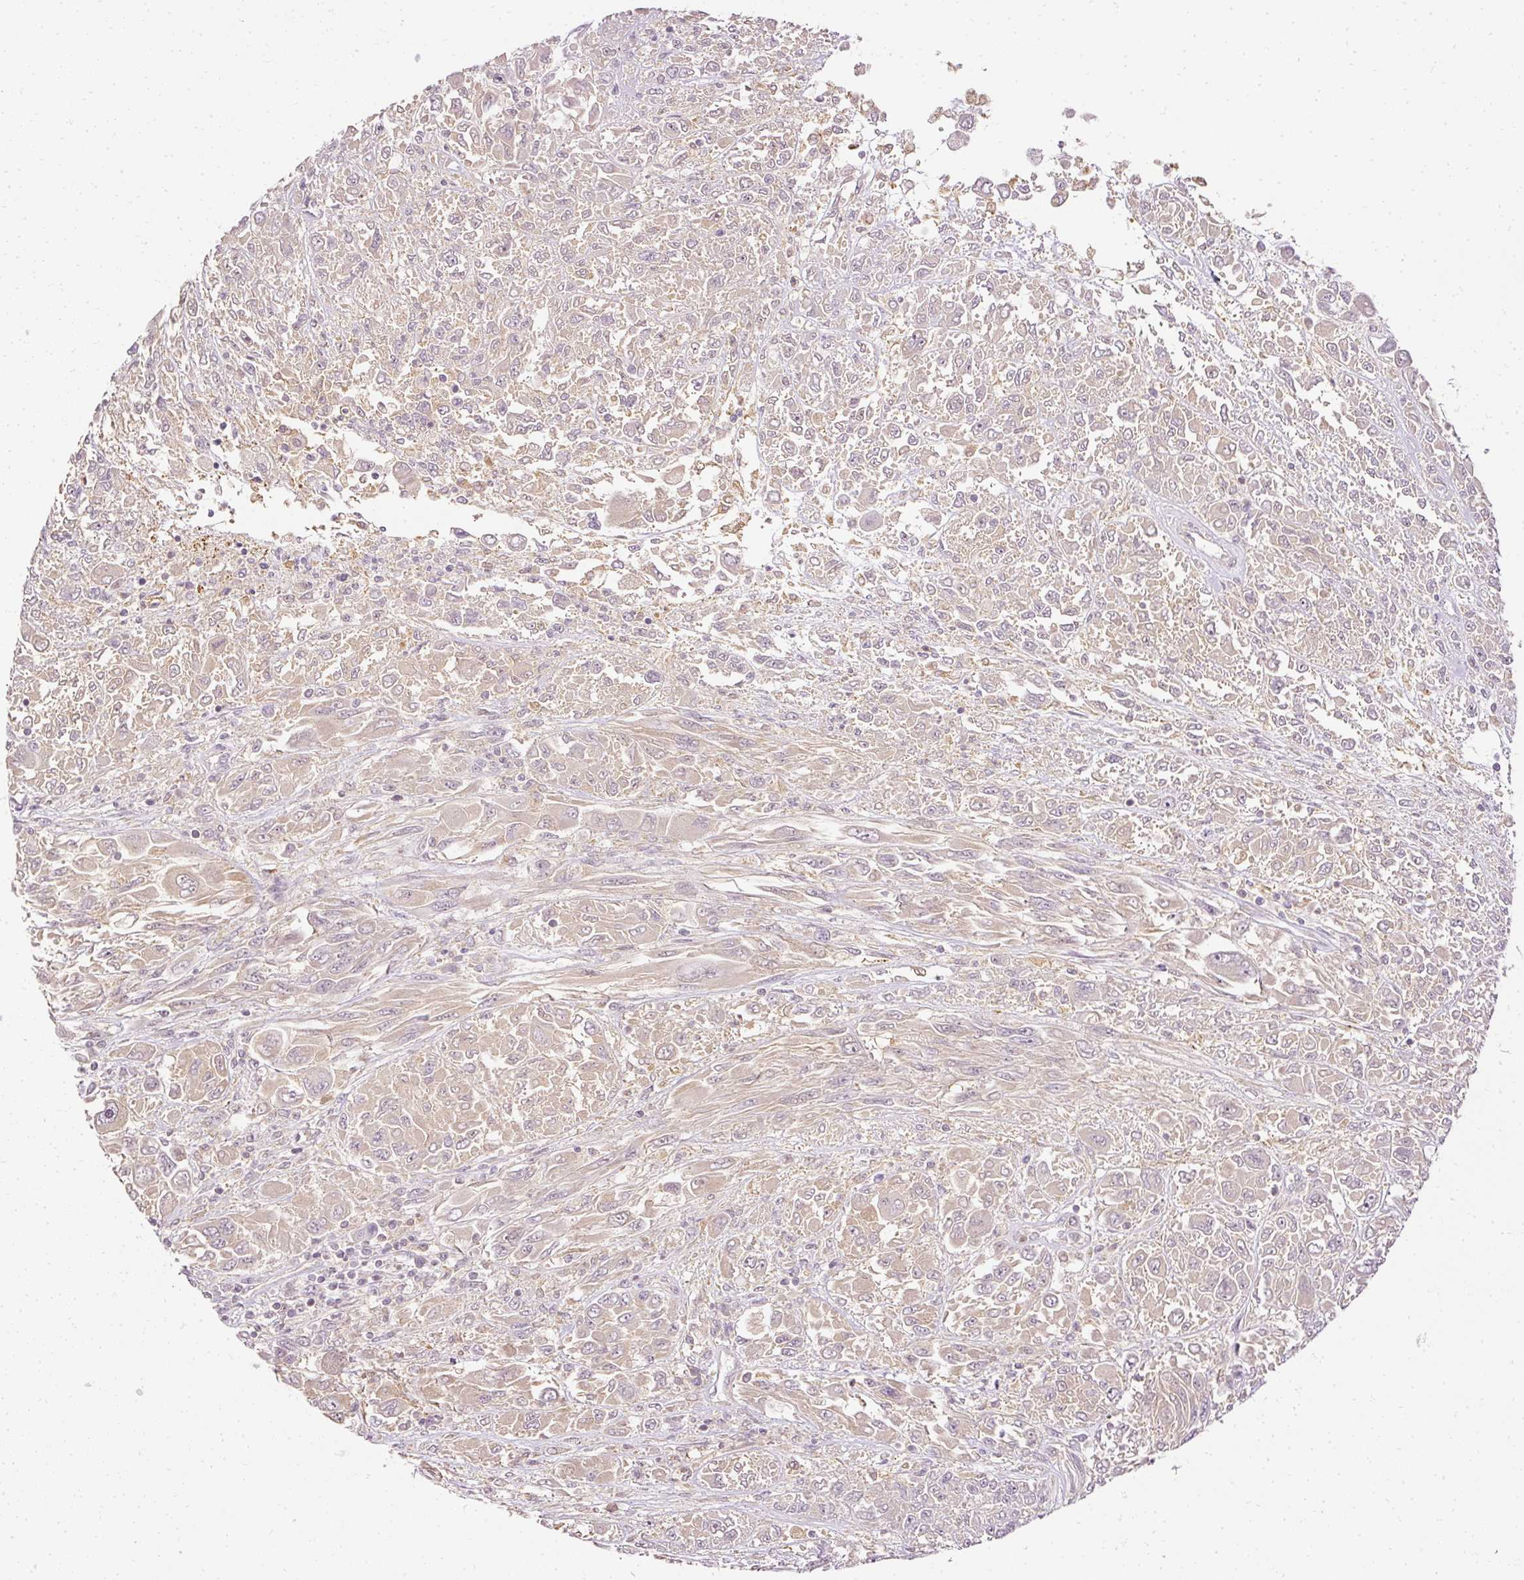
{"staining": {"intensity": "negative", "quantity": "none", "location": "none"}, "tissue": "melanoma", "cell_type": "Tumor cells", "image_type": "cancer", "snomed": [{"axis": "morphology", "description": "Malignant melanoma, NOS"}, {"axis": "topography", "description": "Skin"}], "caption": "Tumor cells show no significant positivity in malignant melanoma. (Brightfield microscopy of DAB (3,3'-diaminobenzidine) immunohistochemistry (IHC) at high magnification).", "gene": "ARMH3", "patient": {"sex": "female", "age": 91}}